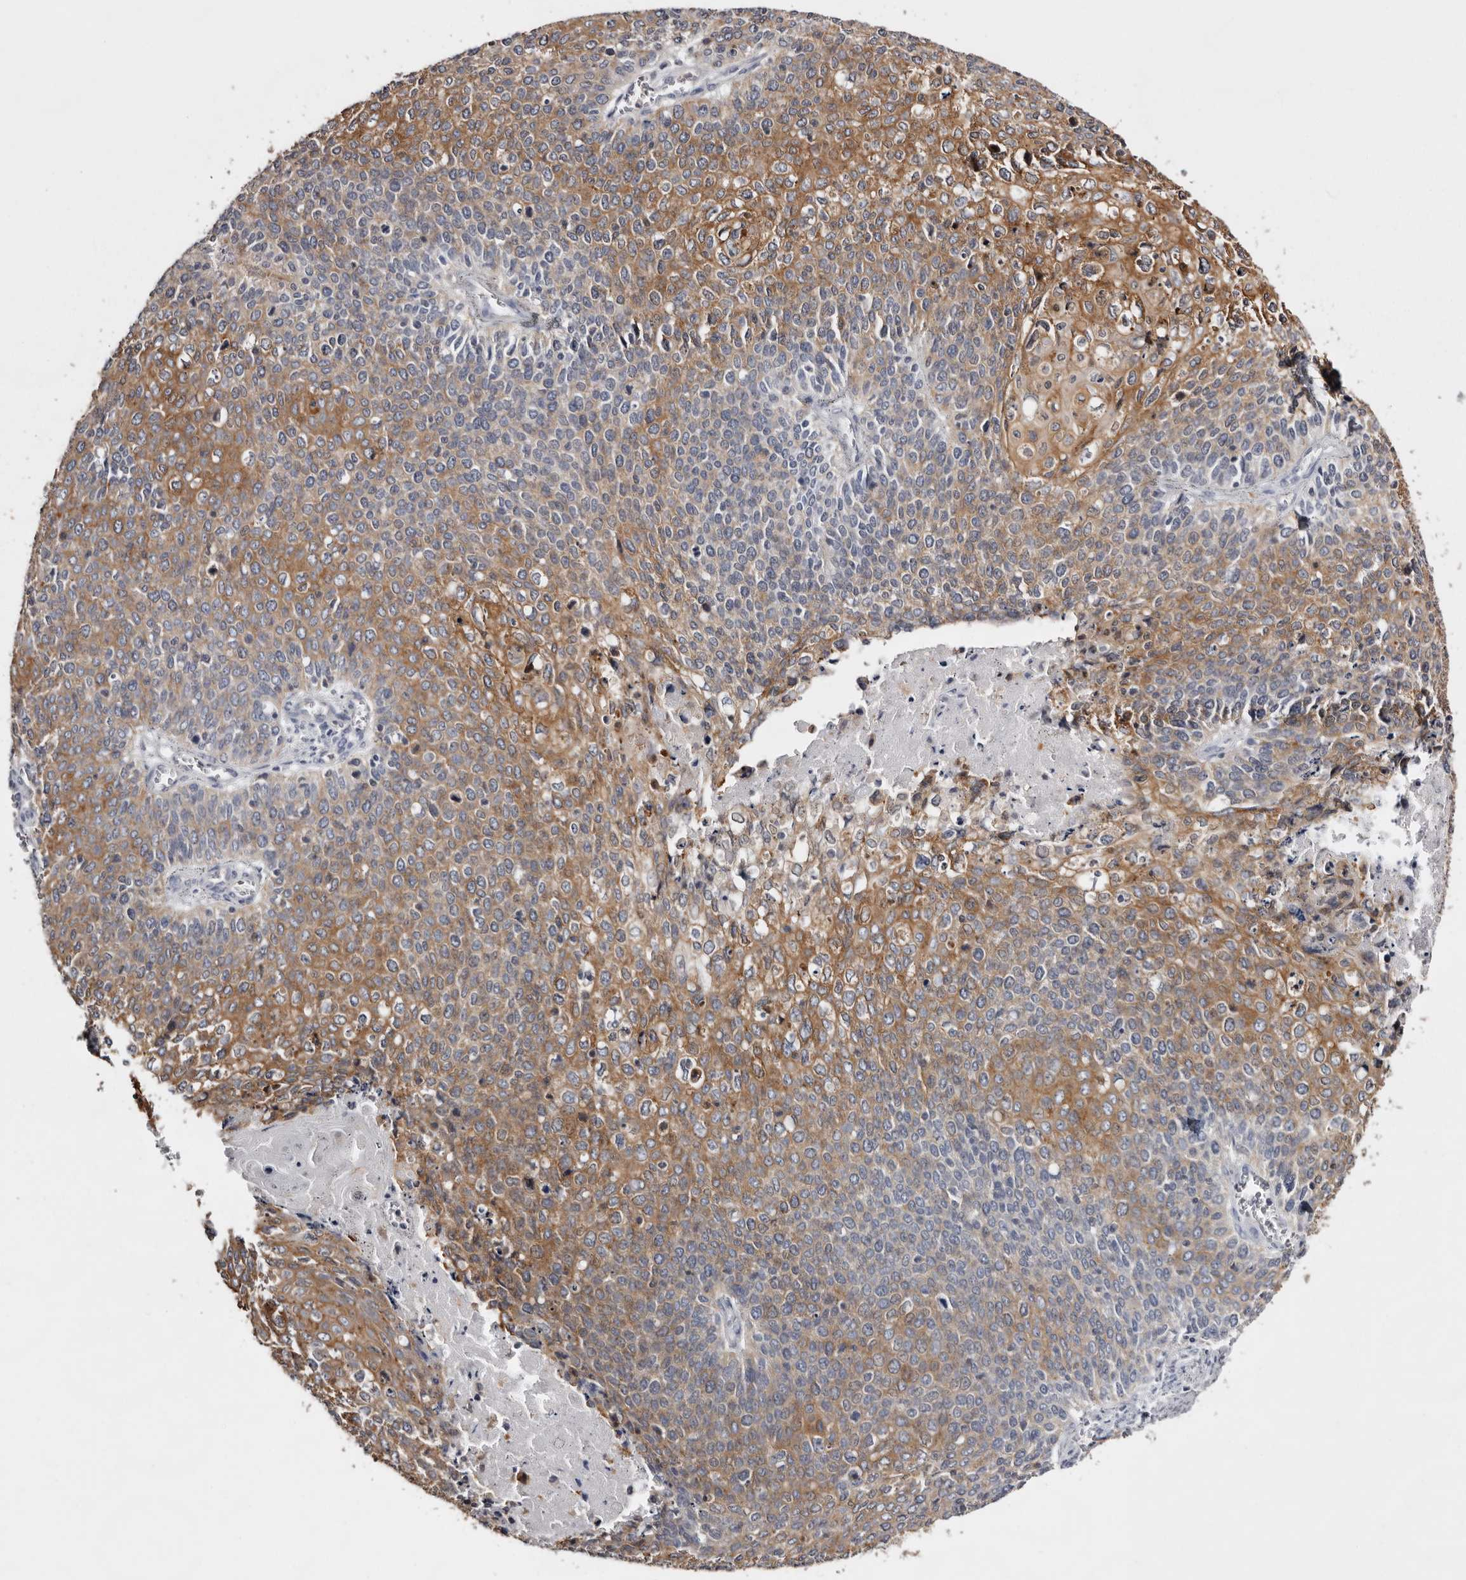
{"staining": {"intensity": "moderate", "quantity": ">75%", "location": "cytoplasmic/membranous"}, "tissue": "cervical cancer", "cell_type": "Tumor cells", "image_type": "cancer", "snomed": [{"axis": "morphology", "description": "Squamous cell carcinoma, NOS"}, {"axis": "topography", "description": "Cervix"}], "caption": "This image exhibits cervical squamous cell carcinoma stained with IHC to label a protein in brown. The cytoplasmic/membranous of tumor cells show moderate positivity for the protein. Nuclei are counter-stained blue.", "gene": "LAD1", "patient": {"sex": "female", "age": 39}}